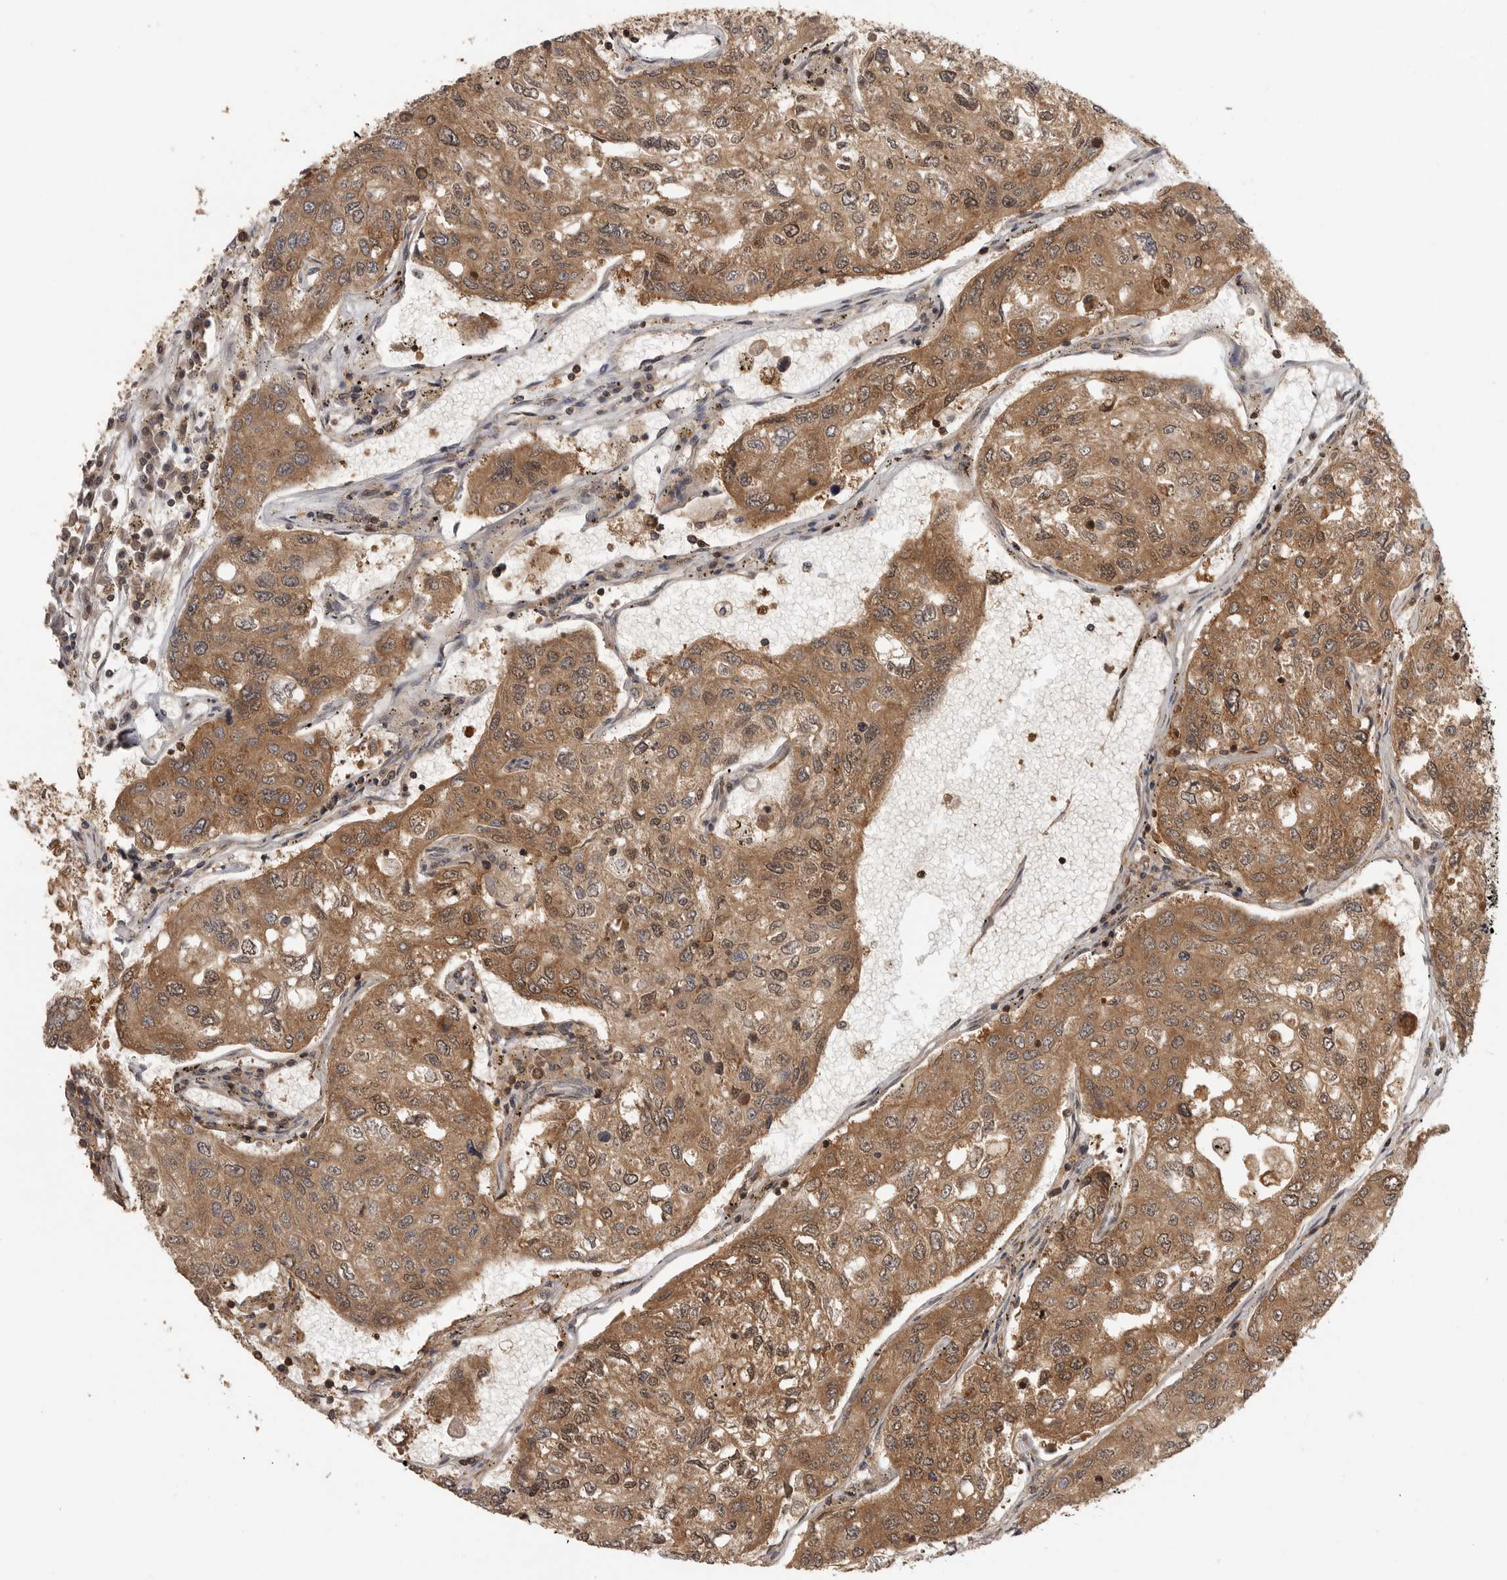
{"staining": {"intensity": "moderate", "quantity": ">75%", "location": "cytoplasmic/membranous,nuclear"}, "tissue": "urothelial cancer", "cell_type": "Tumor cells", "image_type": "cancer", "snomed": [{"axis": "morphology", "description": "Urothelial carcinoma, High grade"}, {"axis": "topography", "description": "Lymph node"}, {"axis": "topography", "description": "Urinary bladder"}], "caption": "Tumor cells exhibit medium levels of moderate cytoplasmic/membranous and nuclear positivity in approximately >75% of cells in human urothelial cancer.", "gene": "ERN1", "patient": {"sex": "male", "age": 51}}